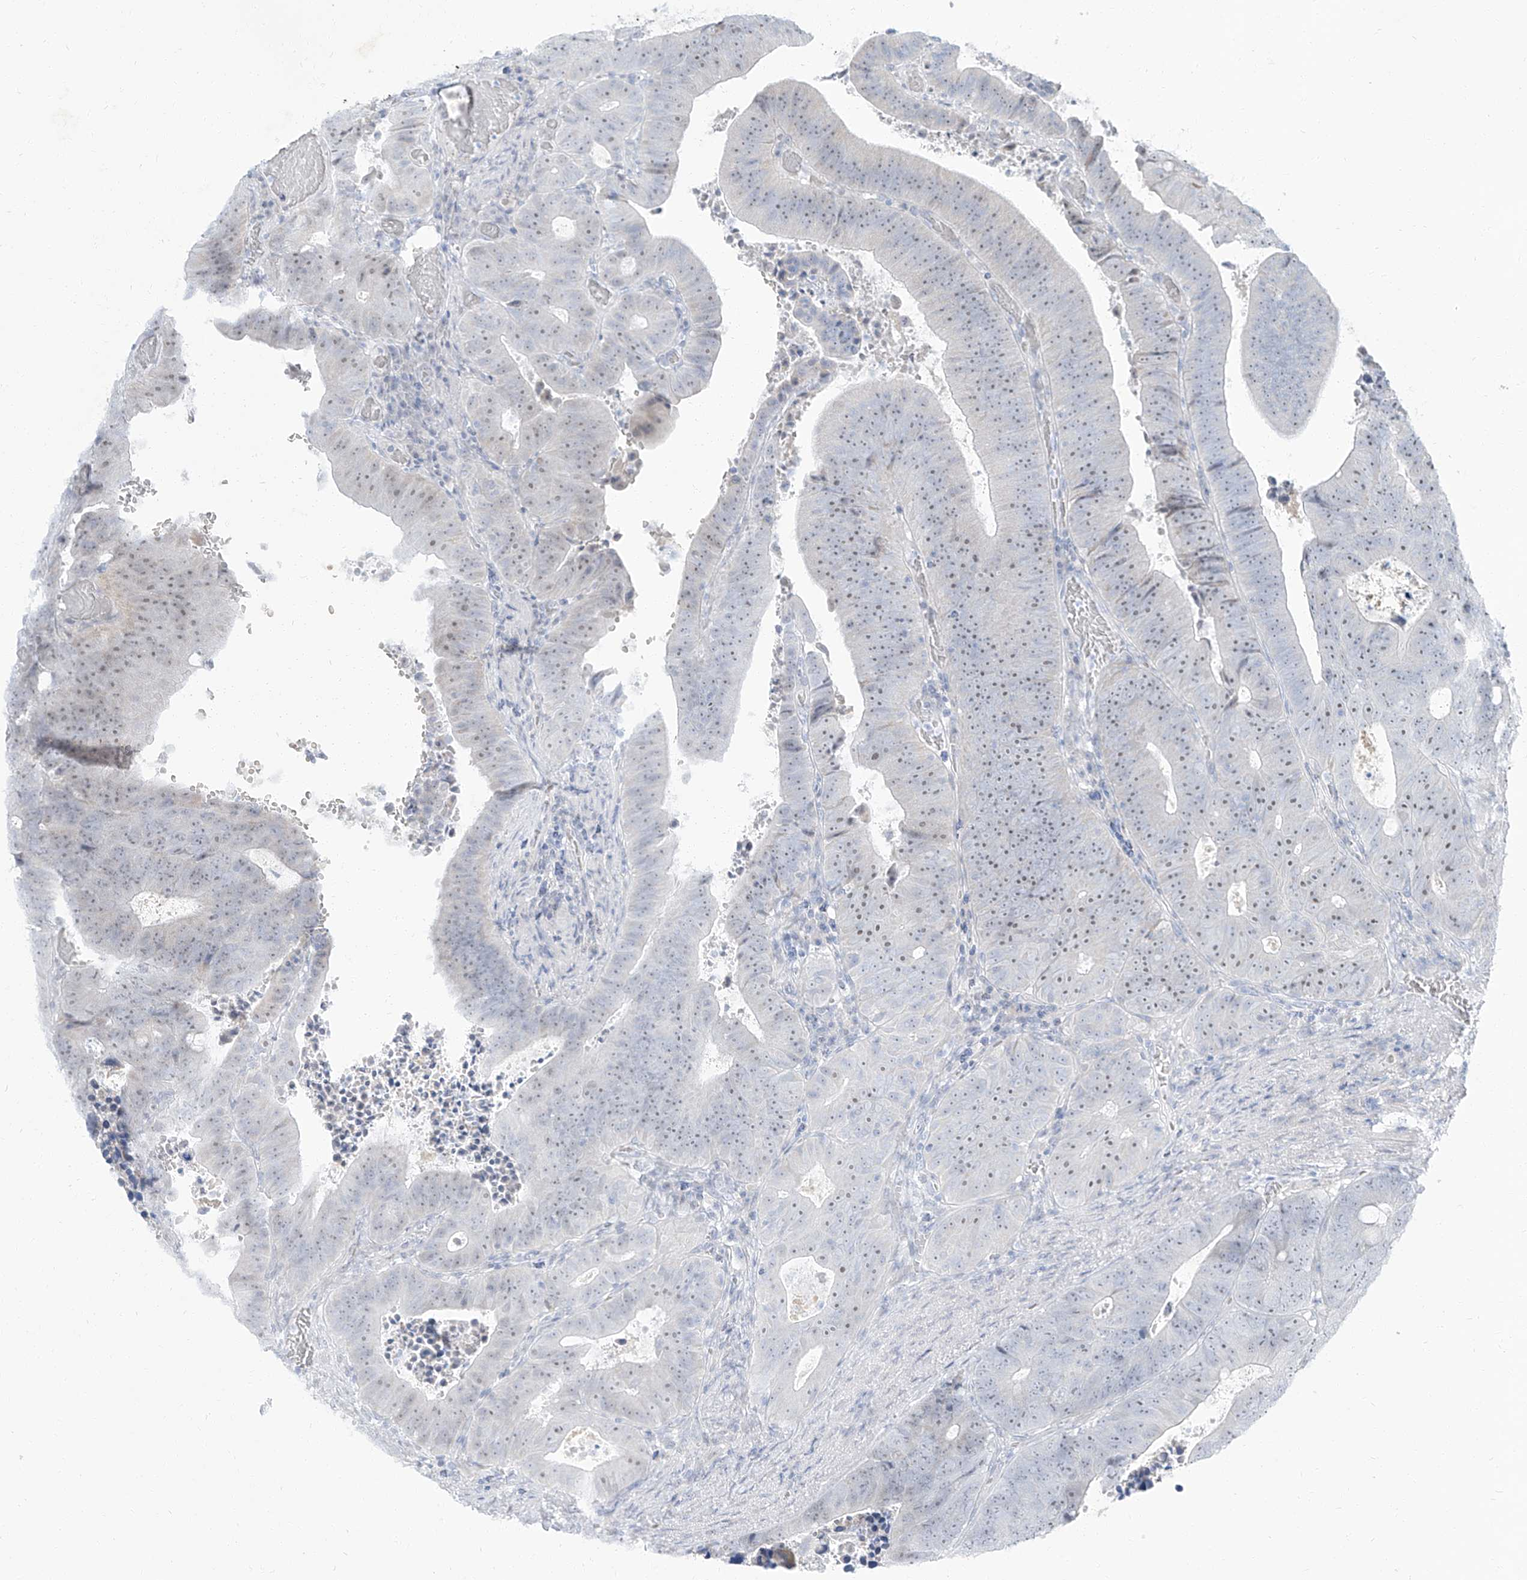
{"staining": {"intensity": "weak", "quantity": "25%-75%", "location": "nuclear"}, "tissue": "colorectal cancer", "cell_type": "Tumor cells", "image_type": "cancer", "snomed": [{"axis": "morphology", "description": "Adenocarcinoma, NOS"}, {"axis": "topography", "description": "Colon"}], "caption": "This histopathology image shows immunohistochemistry staining of colorectal cancer (adenocarcinoma), with low weak nuclear staining in about 25%-75% of tumor cells.", "gene": "TXLNB", "patient": {"sex": "male", "age": 87}}